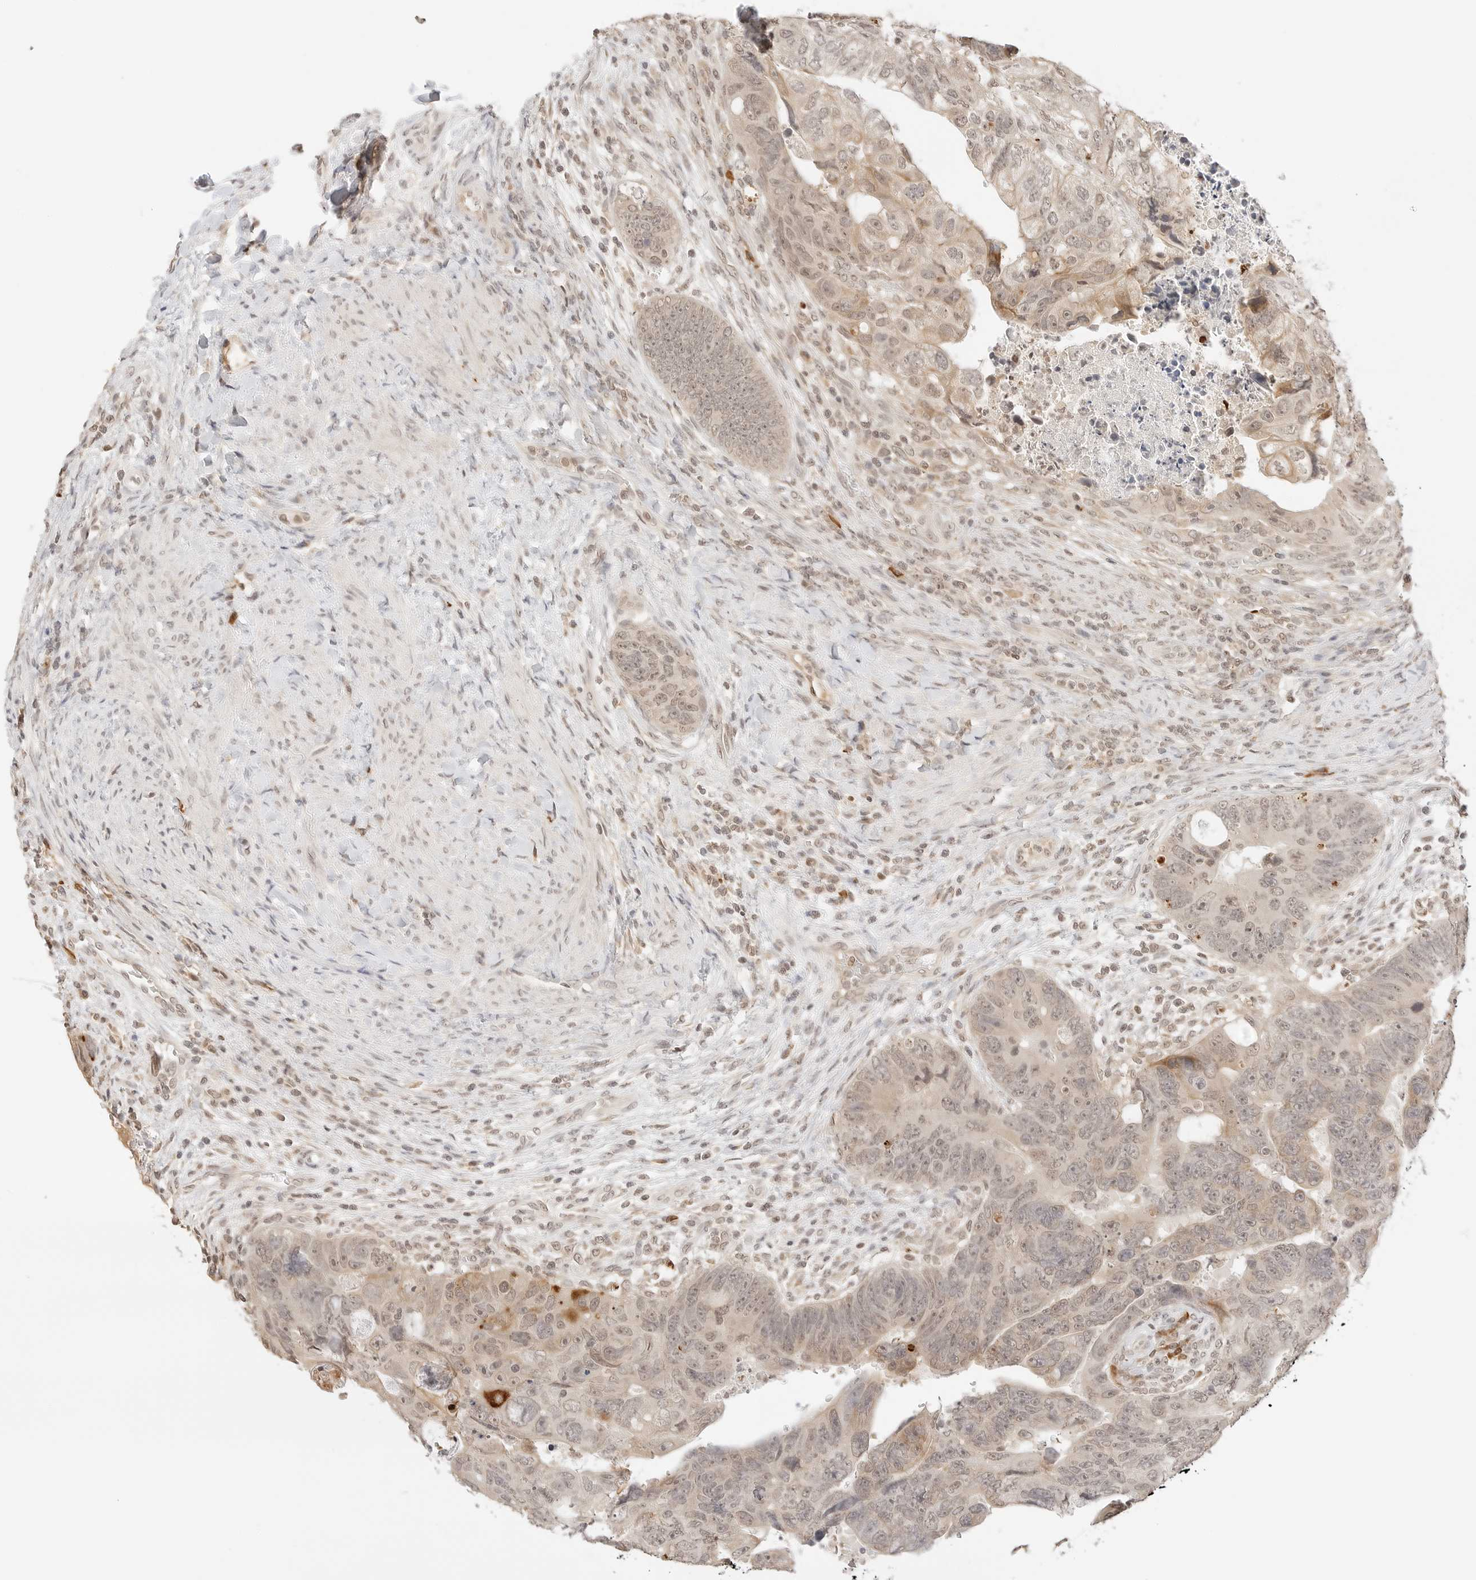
{"staining": {"intensity": "weak", "quantity": ">75%", "location": "cytoplasmic/membranous,nuclear"}, "tissue": "colorectal cancer", "cell_type": "Tumor cells", "image_type": "cancer", "snomed": [{"axis": "morphology", "description": "Adenocarcinoma, NOS"}, {"axis": "topography", "description": "Rectum"}], "caption": "Immunohistochemistry (IHC) of colorectal cancer (adenocarcinoma) demonstrates low levels of weak cytoplasmic/membranous and nuclear expression in about >75% of tumor cells. The staining was performed using DAB, with brown indicating positive protein expression. Nuclei are stained blue with hematoxylin.", "gene": "SEPTIN4", "patient": {"sex": "male", "age": 59}}